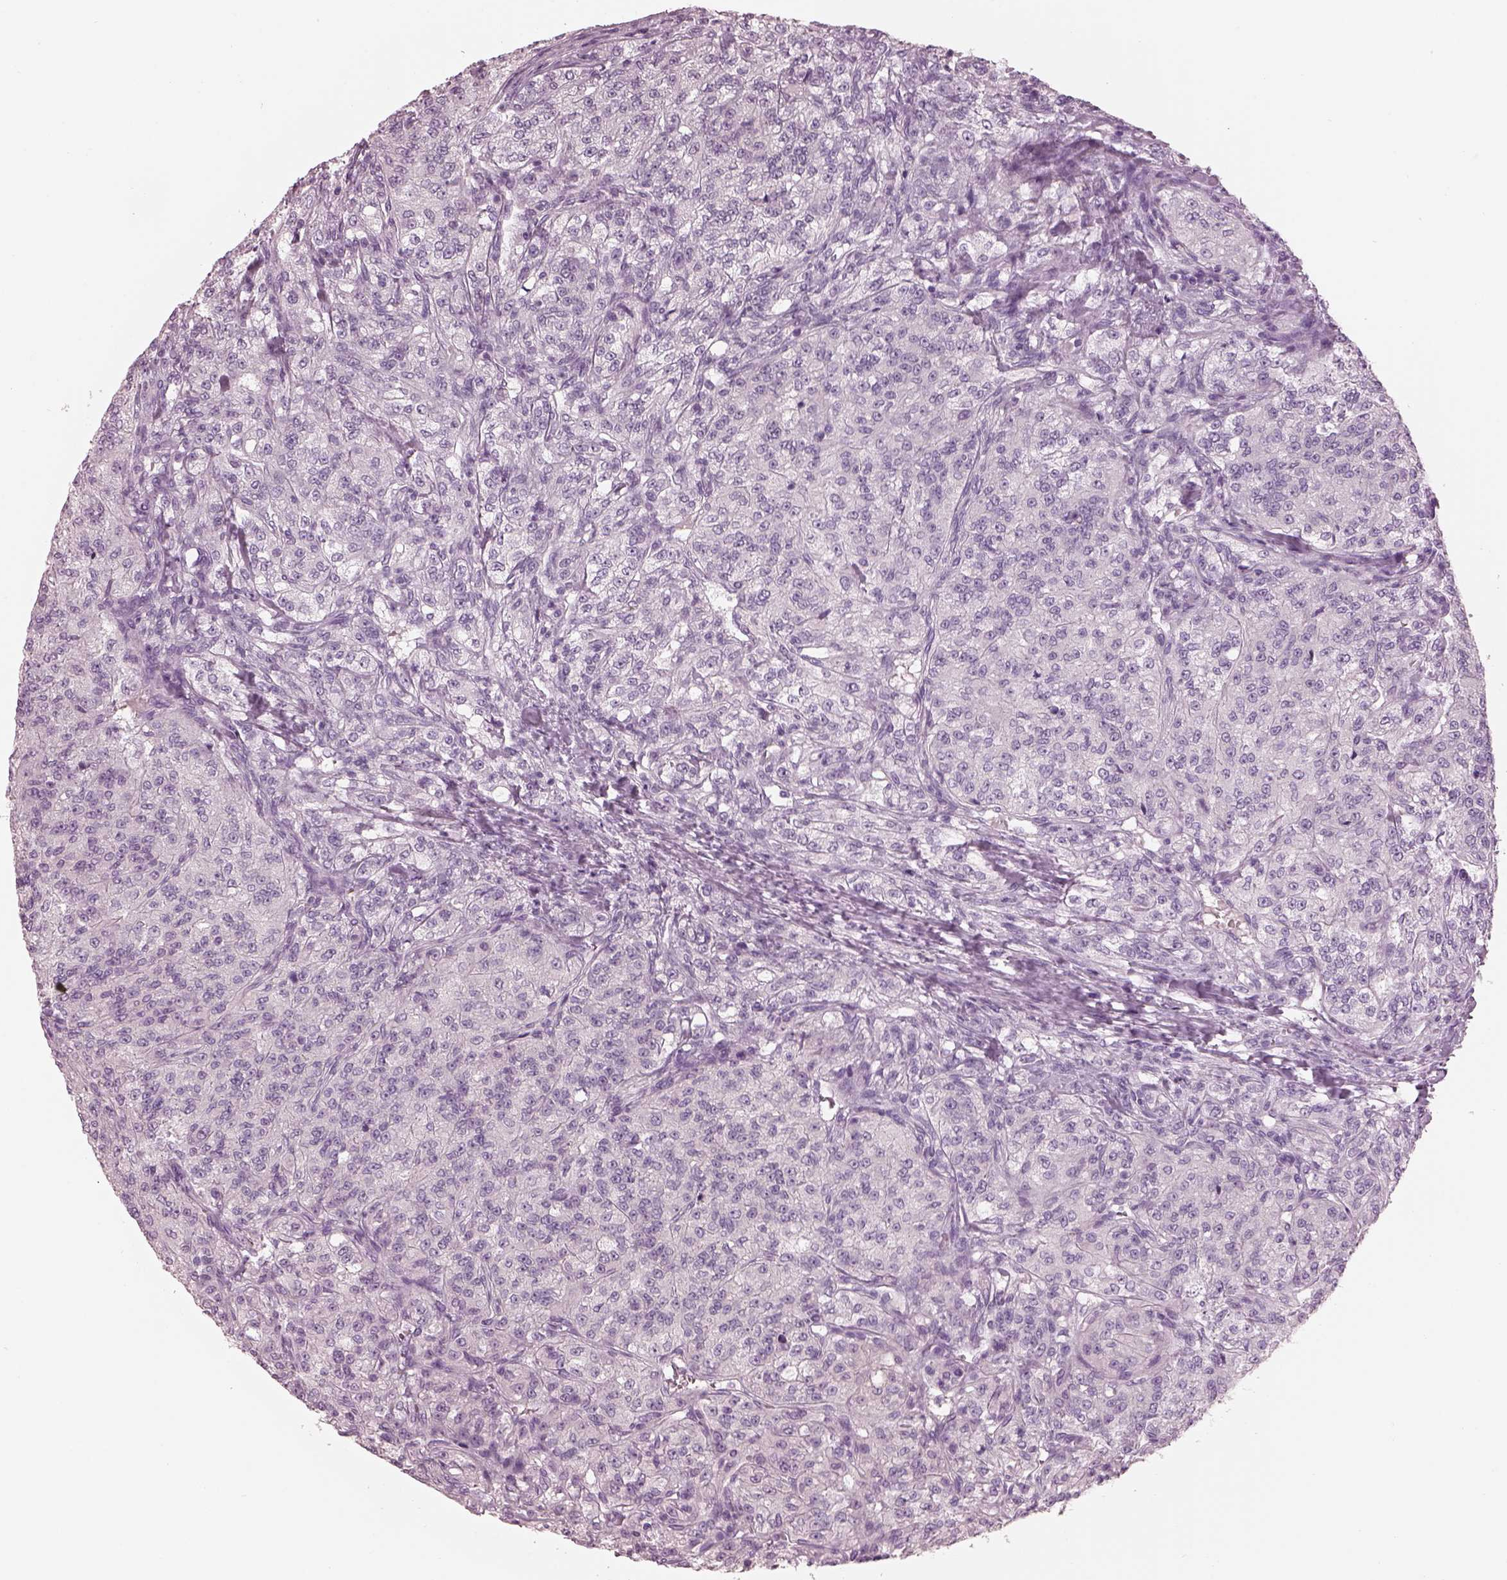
{"staining": {"intensity": "negative", "quantity": "none", "location": "none"}, "tissue": "renal cancer", "cell_type": "Tumor cells", "image_type": "cancer", "snomed": [{"axis": "morphology", "description": "Adenocarcinoma, NOS"}, {"axis": "topography", "description": "Kidney"}], "caption": "Micrograph shows no significant protein expression in tumor cells of renal adenocarcinoma.", "gene": "PACRG", "patient": {"sex": "female", "age": 63}}